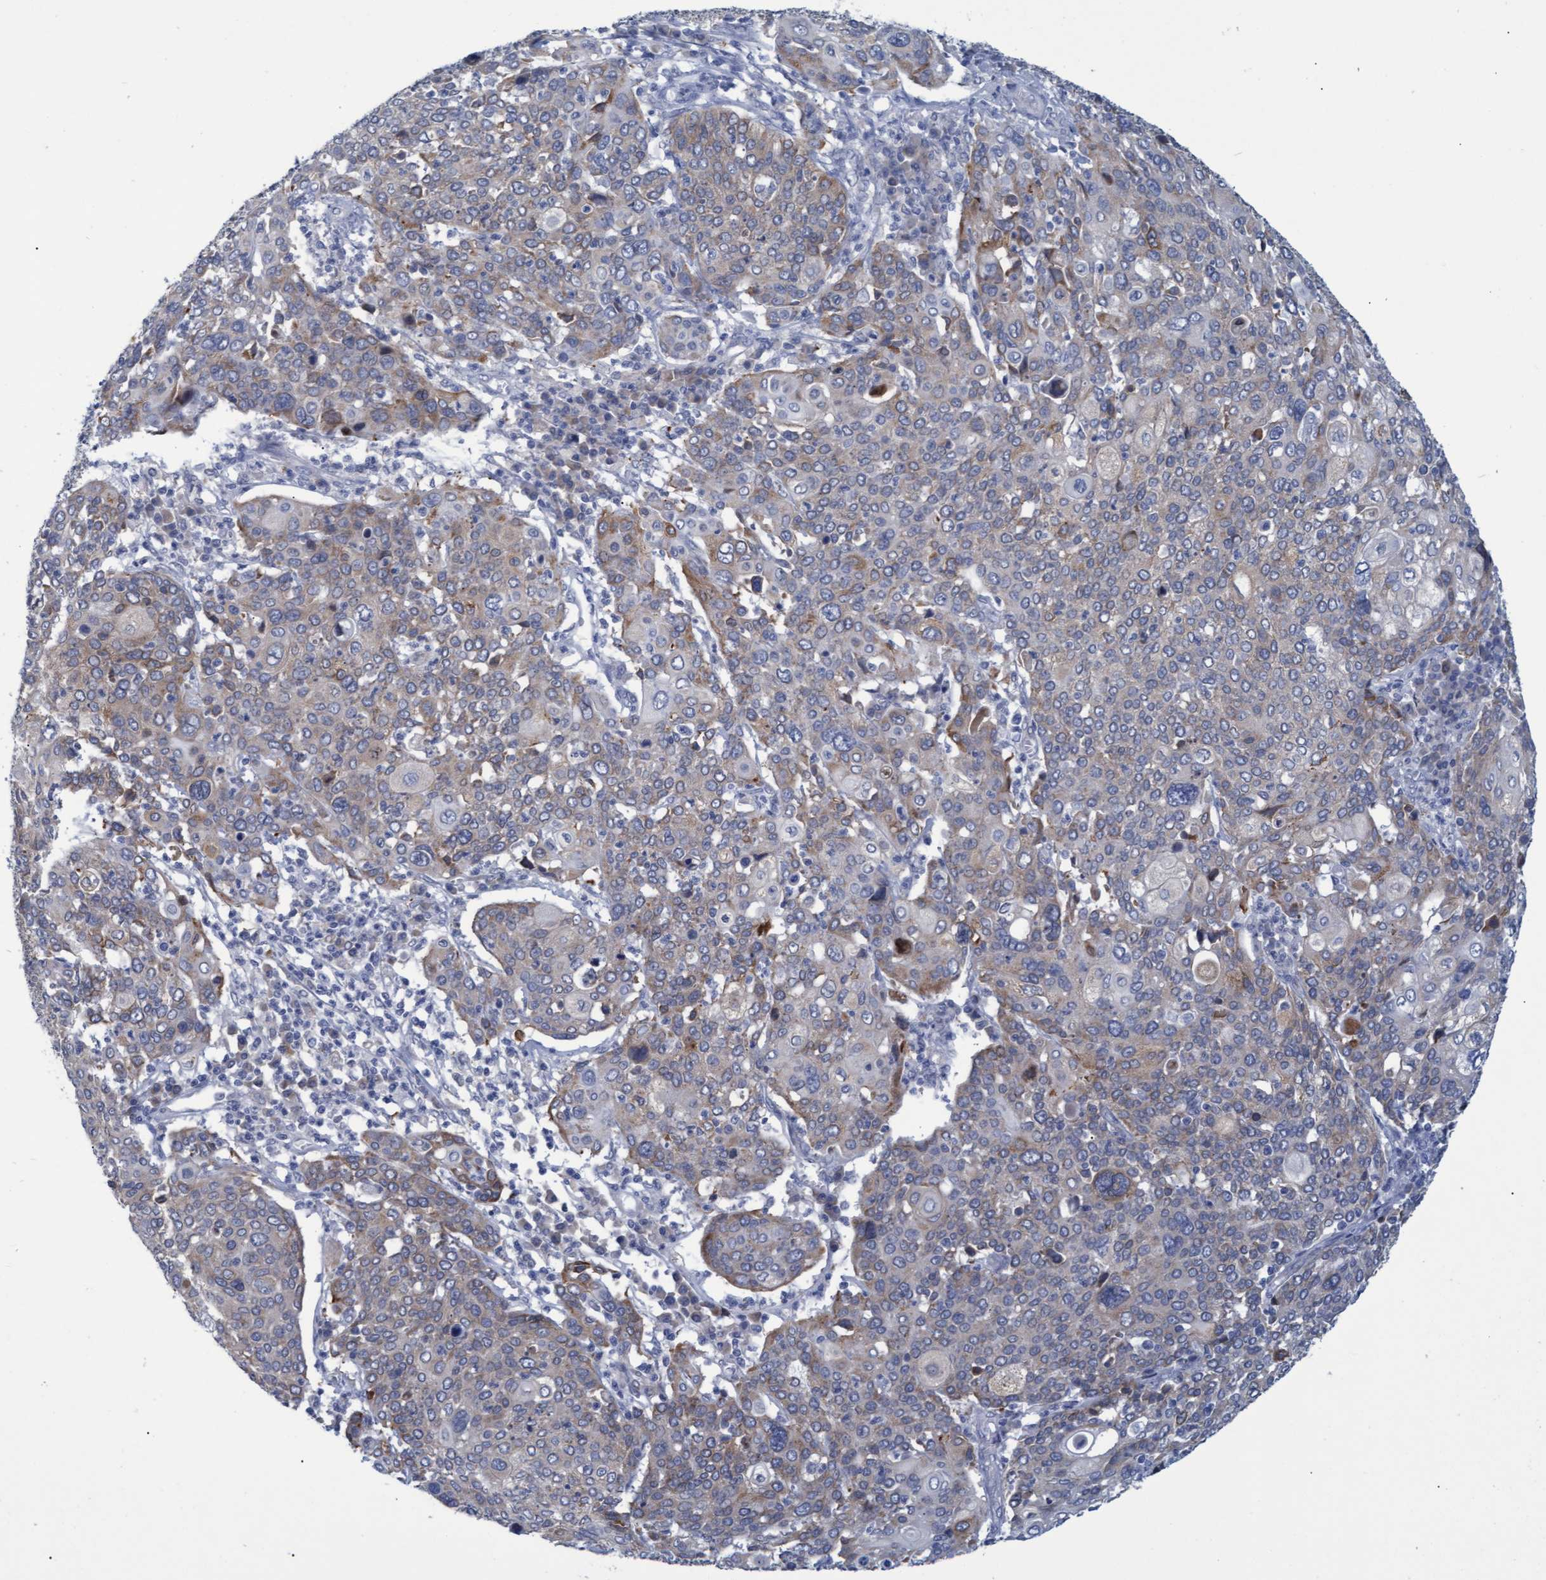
{"staining": {"intensity": "weak", "quantity": ">75%", "location": "cytoplasmic/membranous"}, "tissue": "cervical cancer", "cell_type": "Tumor cells", "image_type": "cancer", "snomed": [{"axis": "morphology", "description": "Squamous cell carcinoma, NOS"}, {"axis": "topography", "description": "Cervix"}], "caption": "Squamous cell carcinoma (cervical) tissue reveals weak cytoplasmic/membranous expression in about >75% of tumor cells, visualized by immunohistochemistry. (IHC, brightfield microscopy, high magnification).", "gene": "SSTR3", "patient": {"sex": "female", "age": 40}}